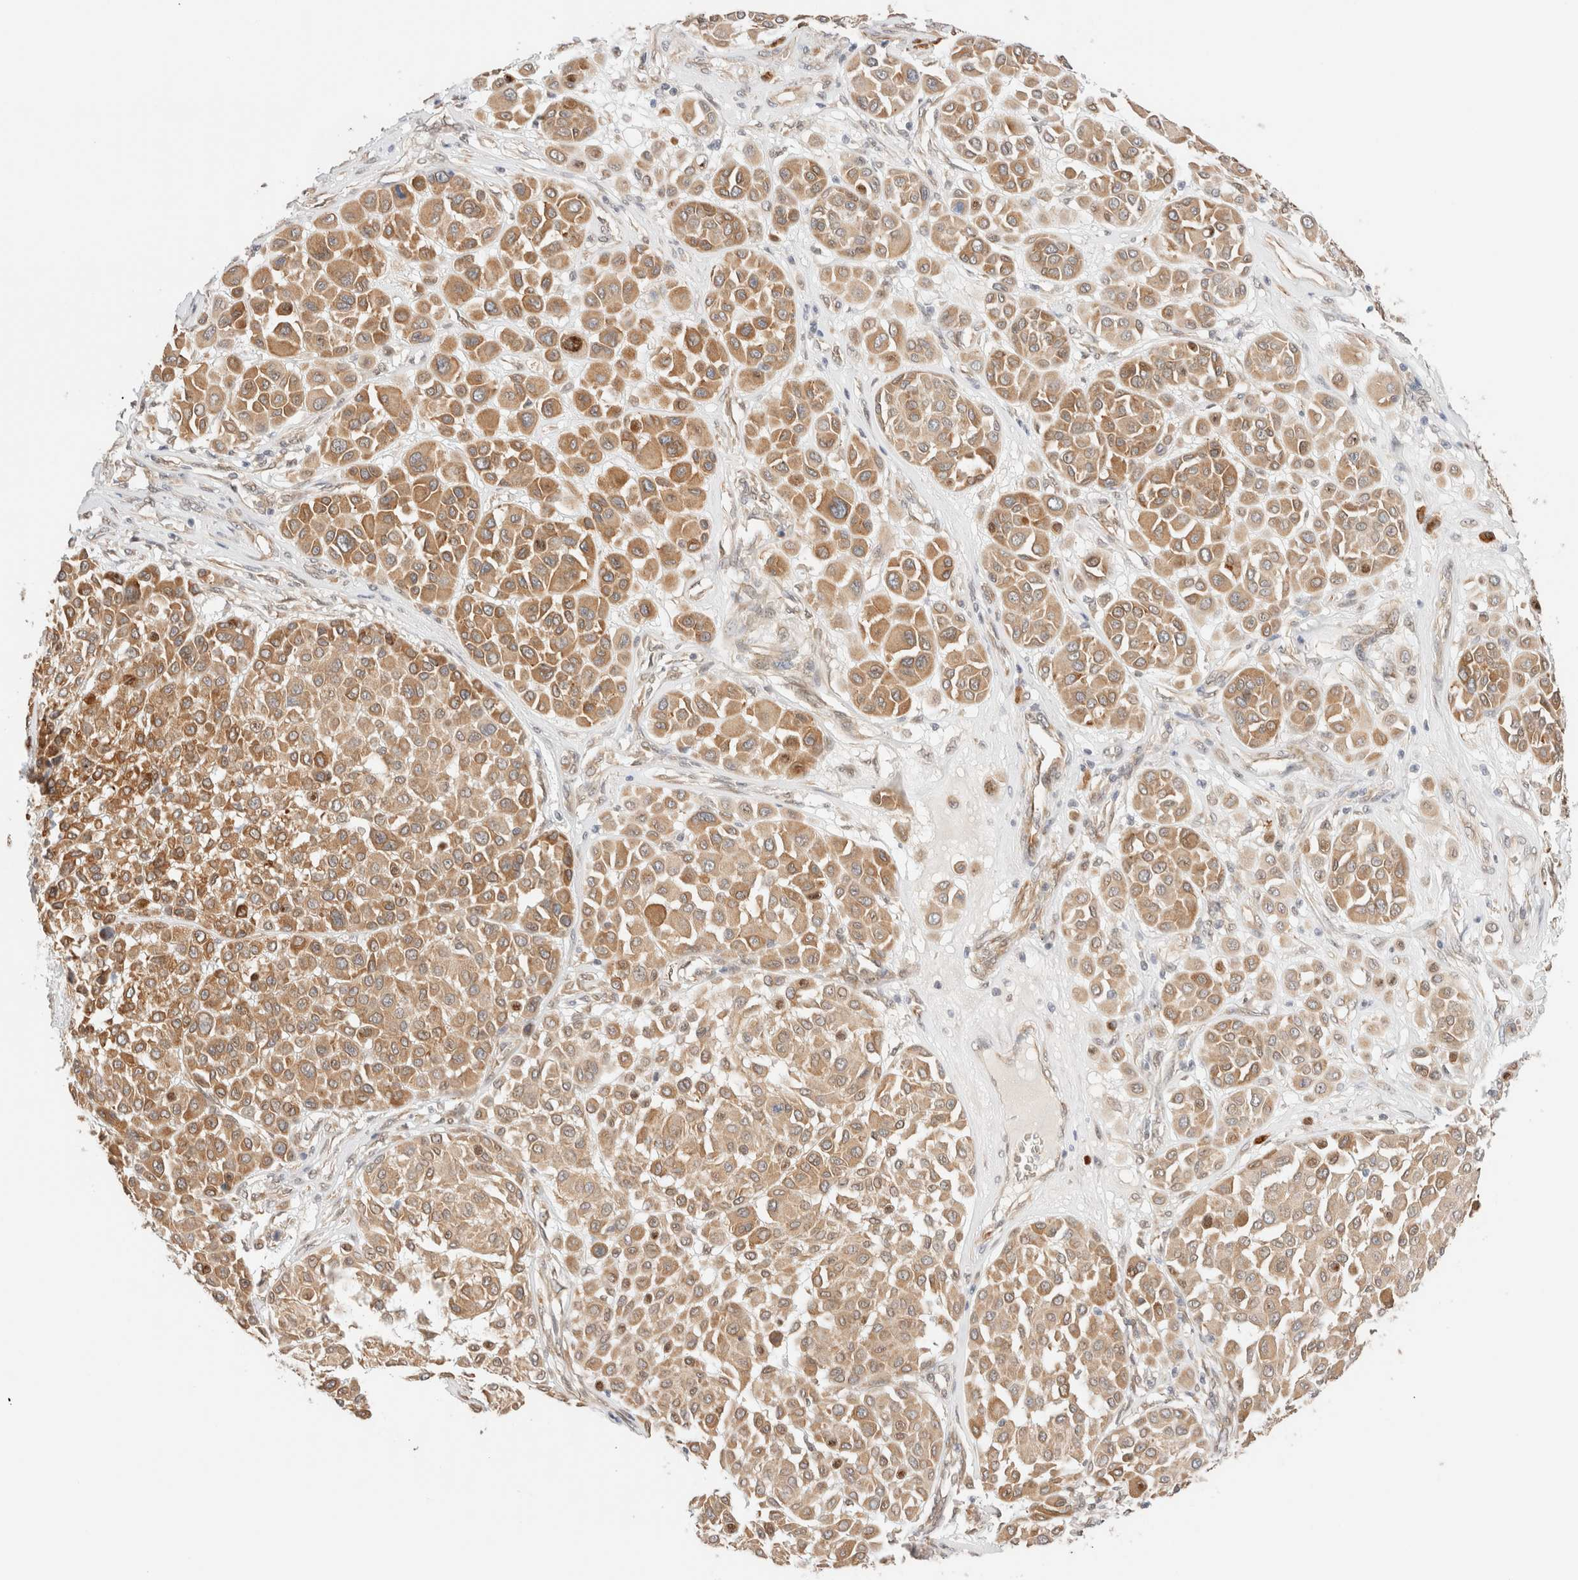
{"staining": {"intensity": "moderate", "quantity": ">75%", "location": "cytoplasmic/membranous"}, "tissue": "melanoma", "cell_type": "Tumor cells", "image_type": "cancer", "snomed": [{"axis": "morphology", "description": "Malignant melanoma, Metastatic site"}, {"axis": "topography", "description": "Soft tissue"}], "caption": "This micrograph displays immunohistochemistry (IHC) staining of malignant melanoma (metastatic site), with medium moderate cytoplasmic/membranous staining in about >75% of tumor cells.", "gene": "SYVN1", "patient": {"sex": "male", "age": 41}}